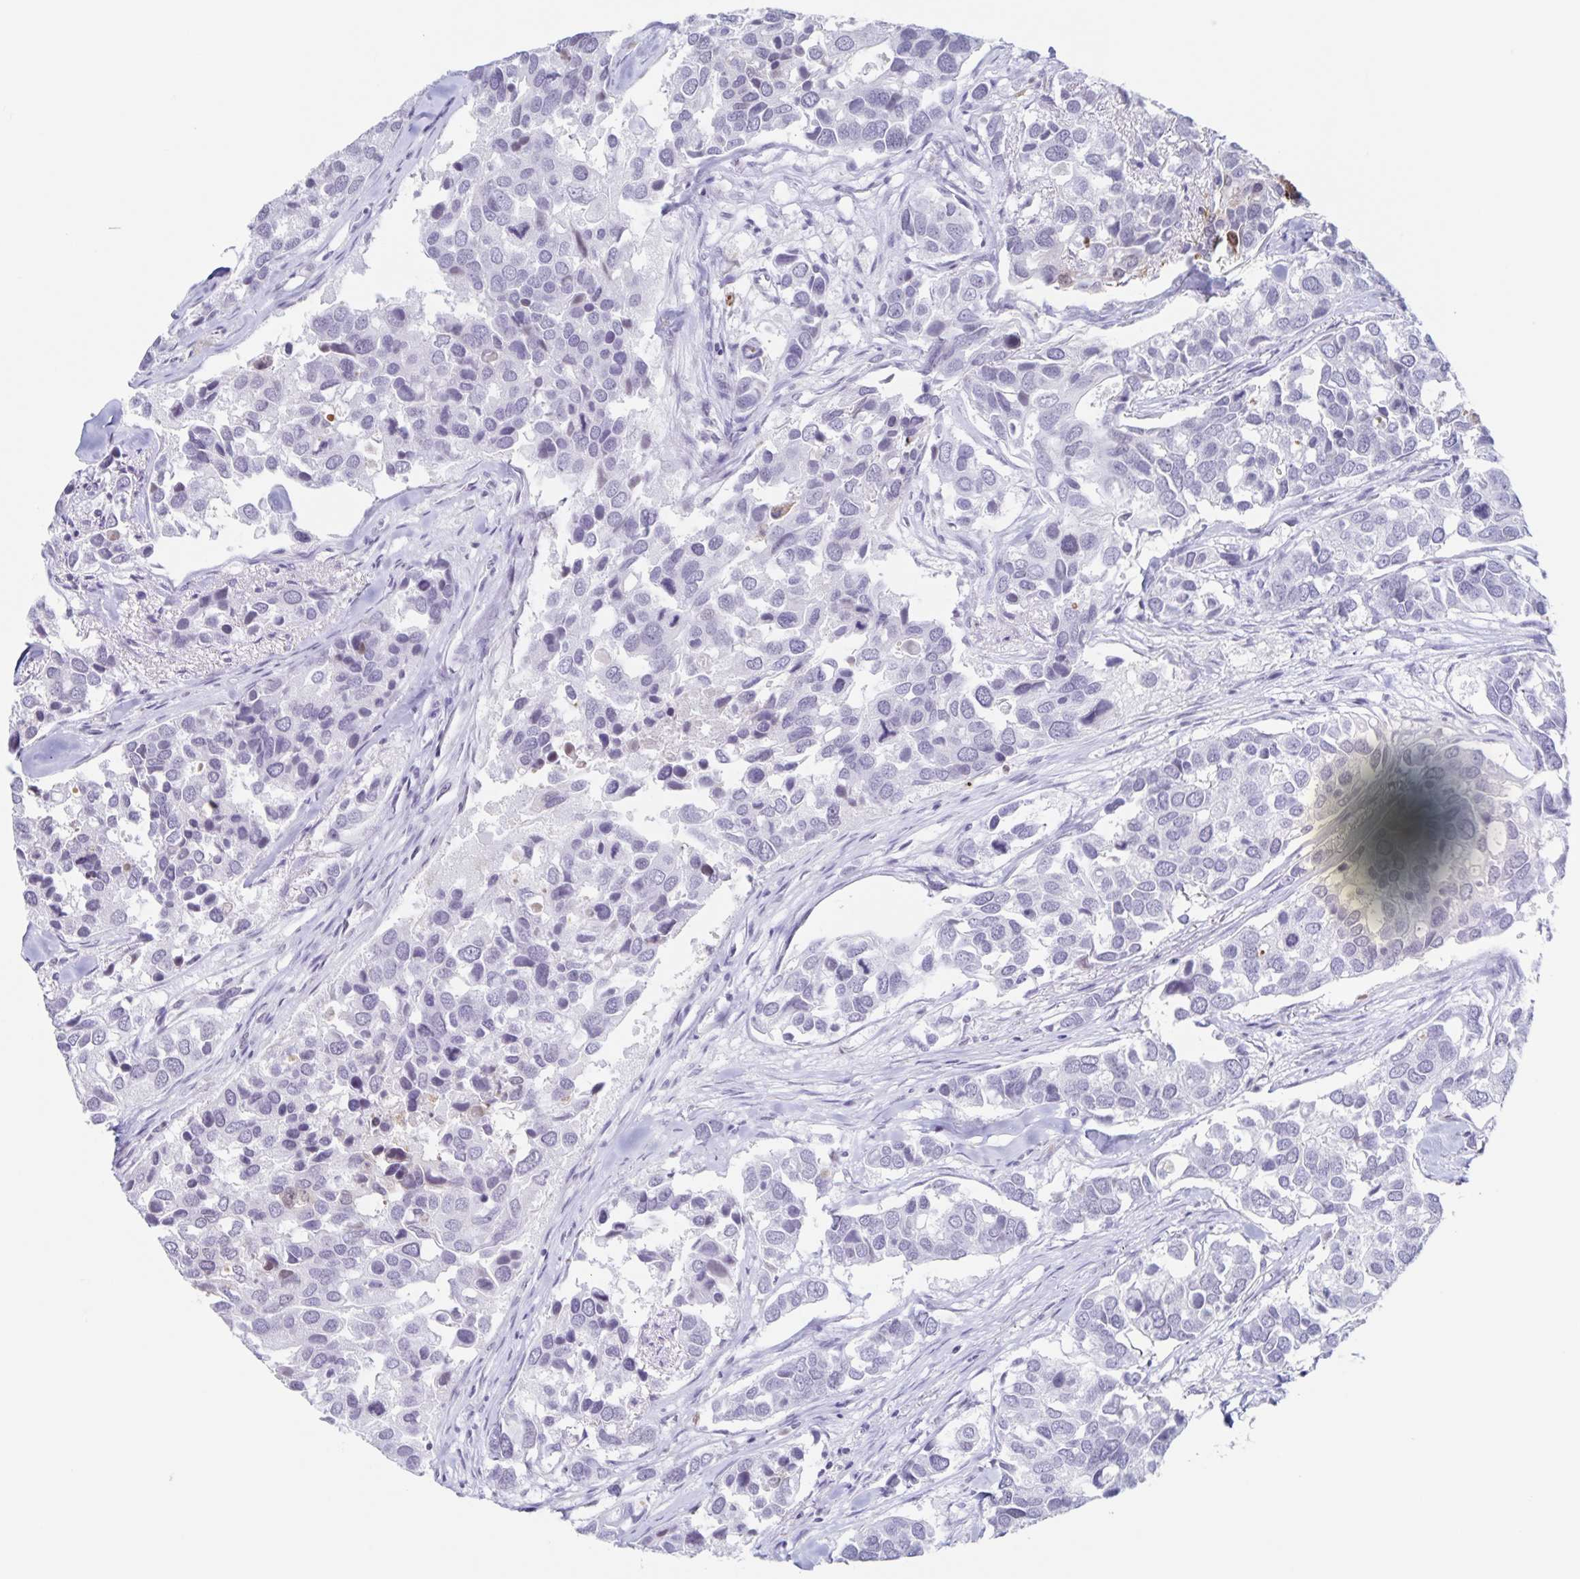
{"staining": {"intensity": "negative", "quantity": "none", "location": "none"}, "tissue": "breast cancer", "cell_type": "Tumor cells", "image_type": "cancer", "snomed": [{"axis": "morphology", "description": "Duct carcinoma"}, {"axis": "topography", "description": "Breast"}], "caption": "The photomicrograph shows no significant staining in tumor cells of breast cancer.", "gene": "LCE6A", "patient": {"sex": "female", "age": 83}}